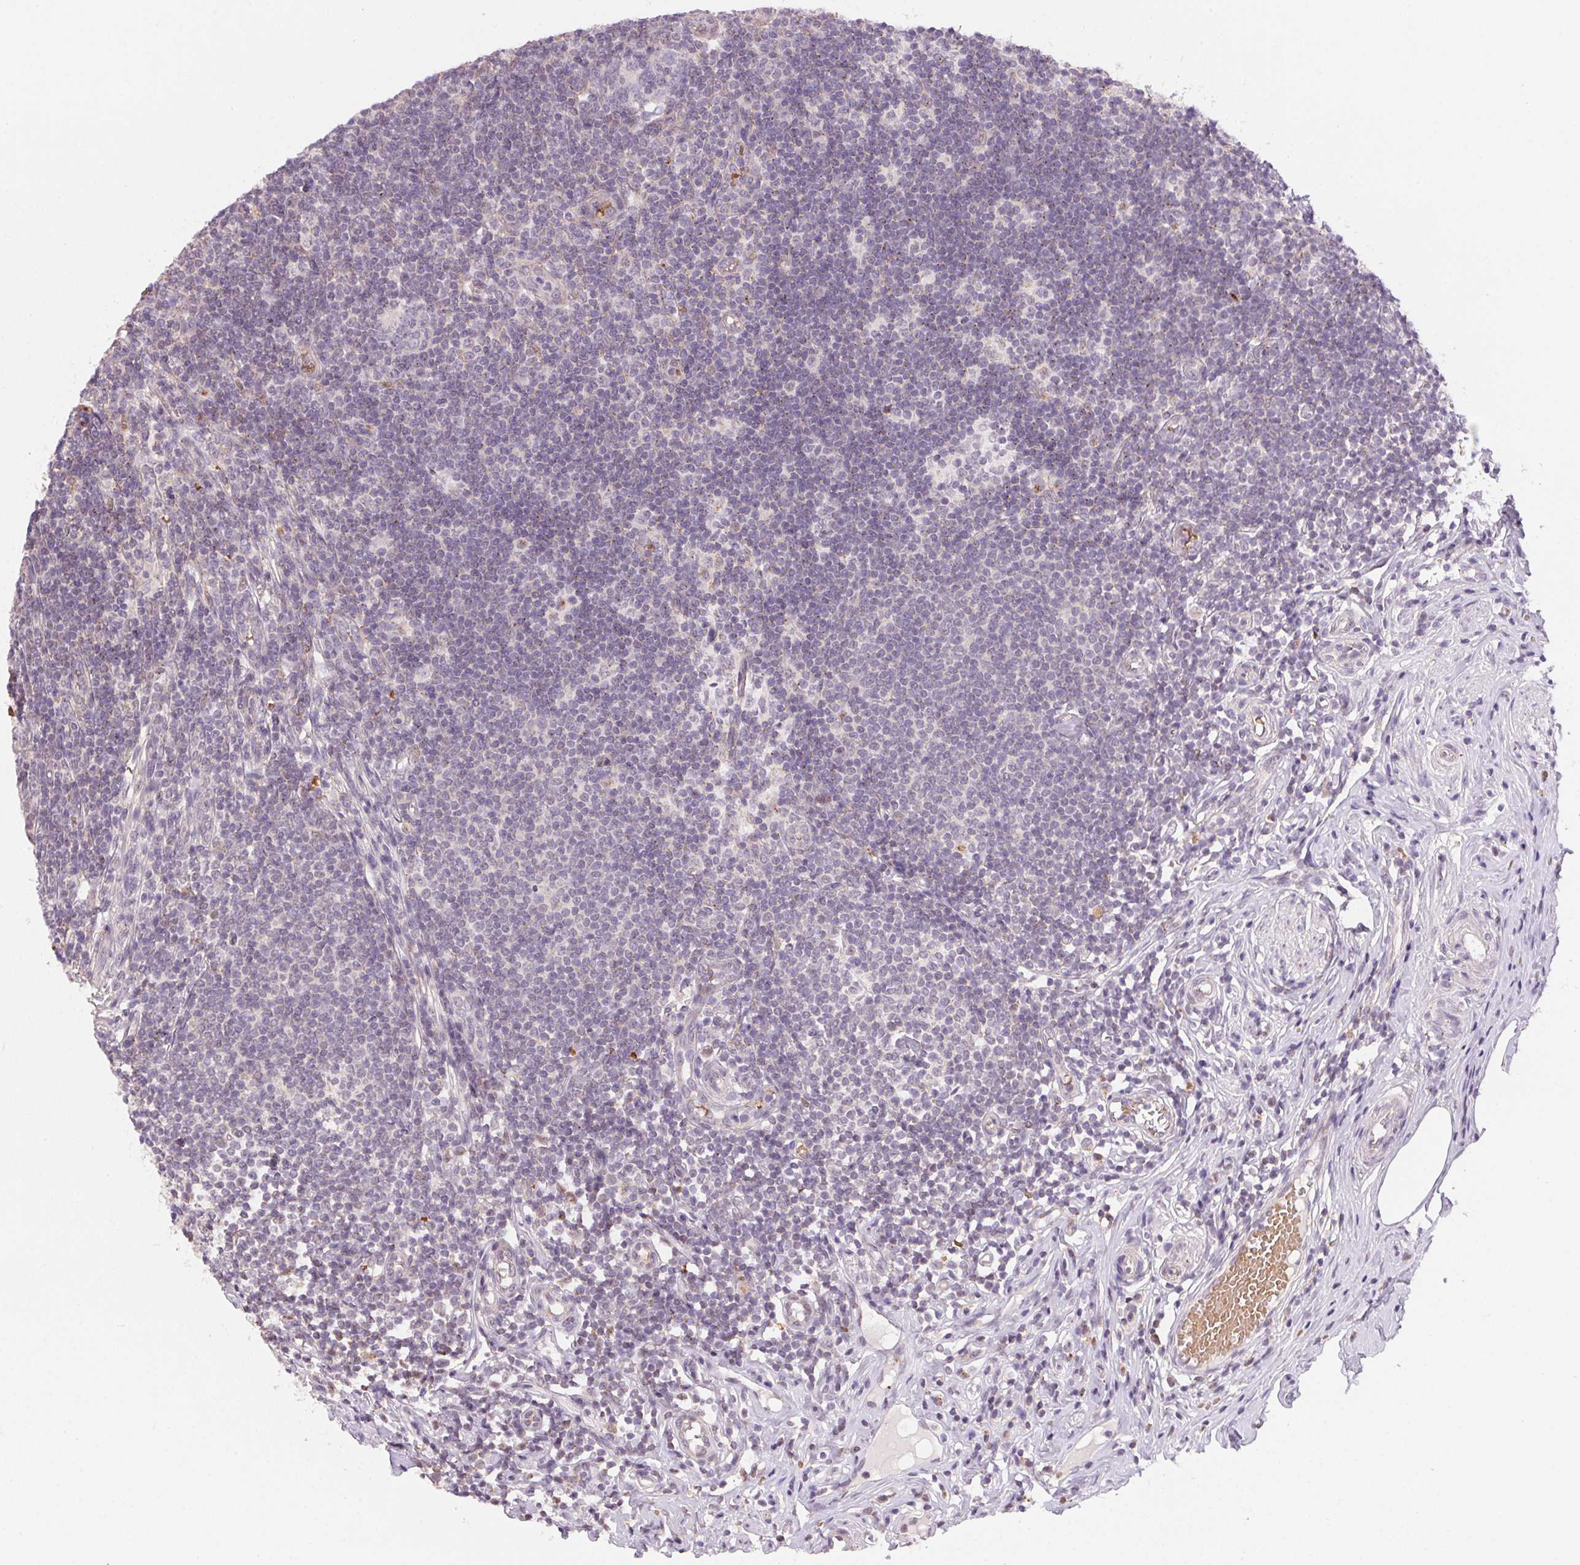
{"staining": {"intensity": "weak", "quantity": "<25%", "location": "cytoplasmic/membranous"}, "tissue": "appendix", "cell_type": "Glandular cells", "image_type": "normal", "snomed": [{"axis": "morphology", "description": "Normal tissue, NOS"}, {"axis": "topography", "description": "Appendix"}], "caption": "IHC of unremarkable appendix reveals no staining in glandular cells.", "gene": "METTL13", "patient": {"sex": "male", "age": 18}}